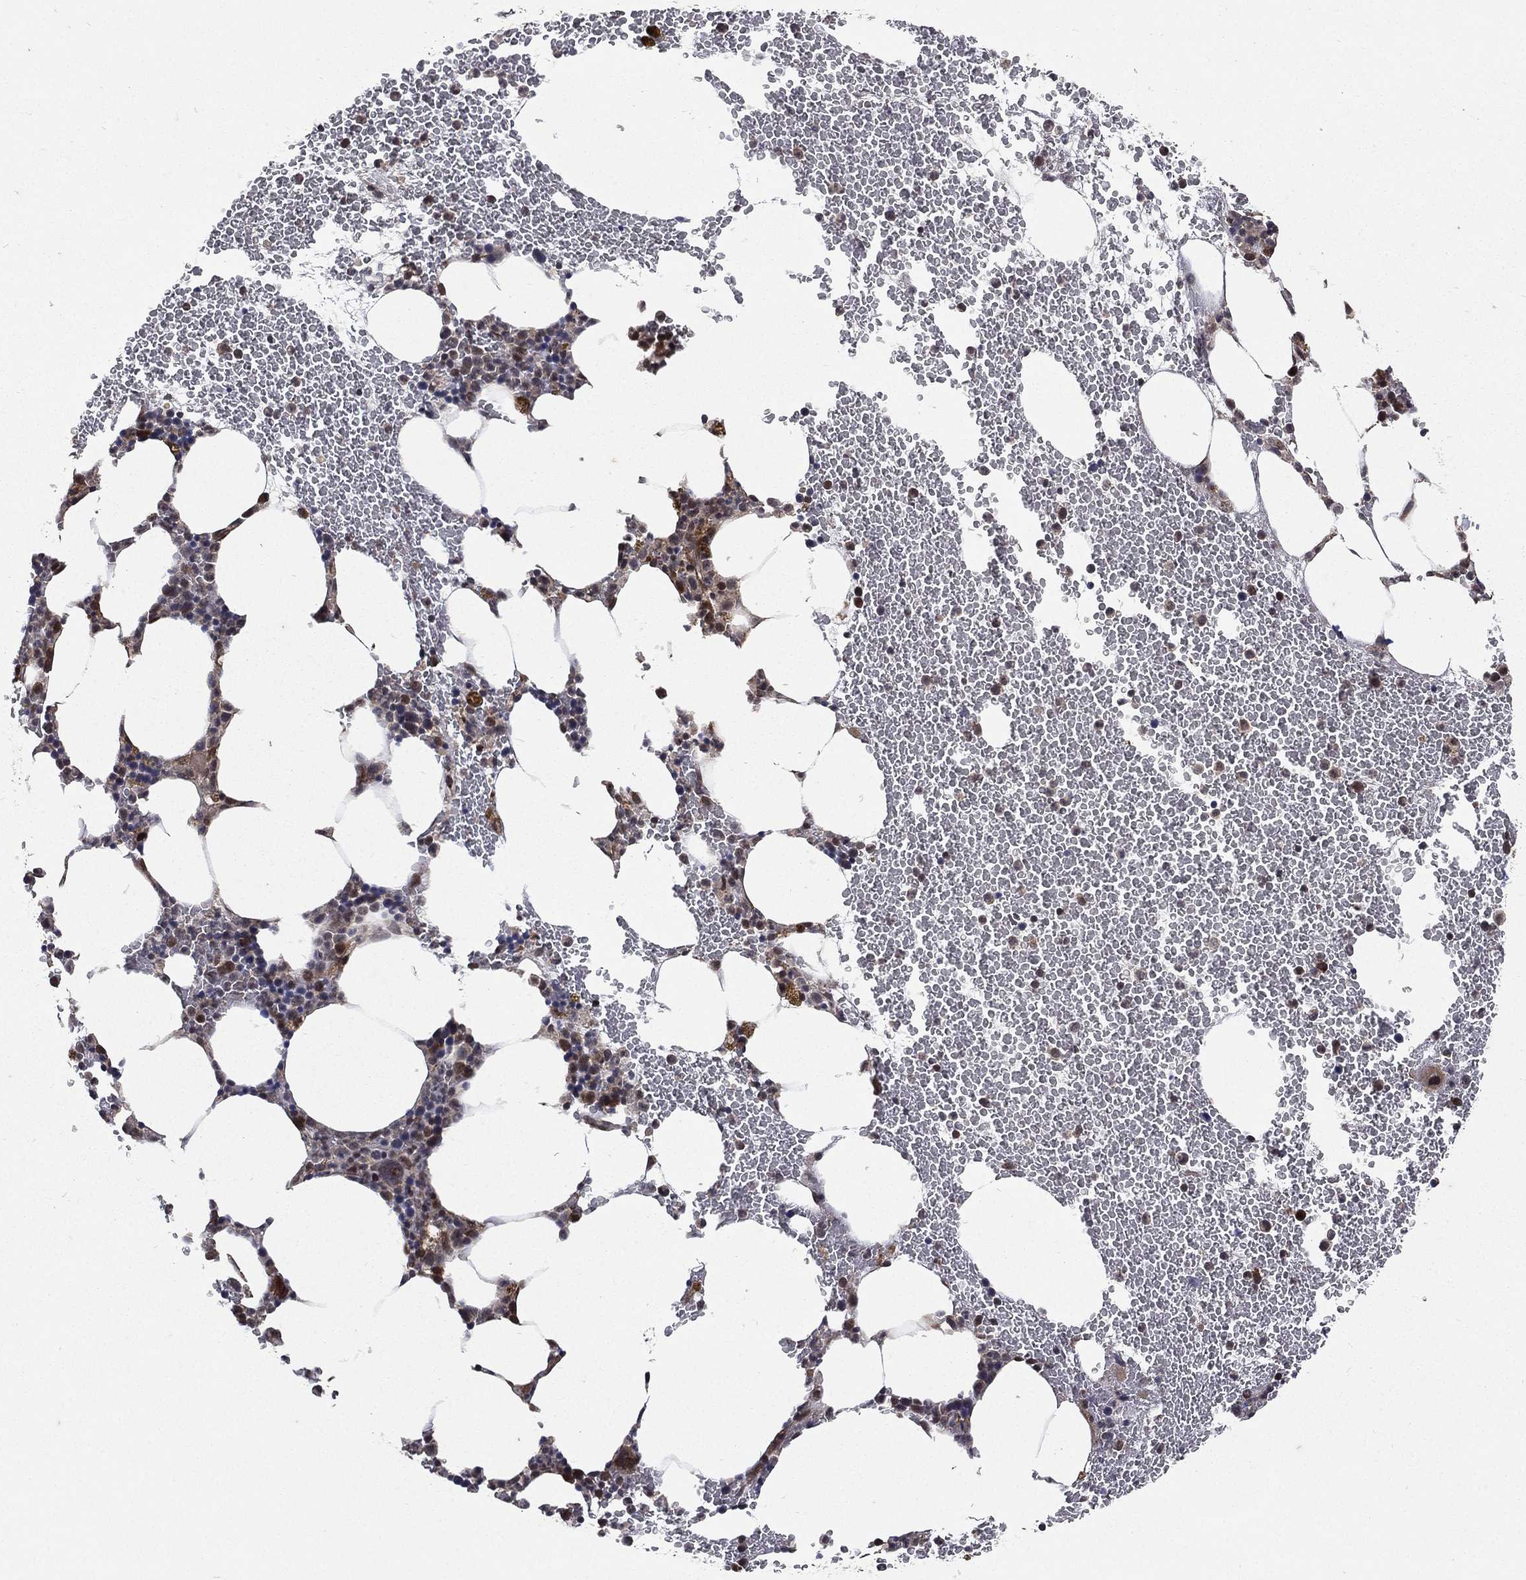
{"staining": {"intensity": "strong", "quantity": "<25%", "location": "cytoplasmic/membranous,nuclear"}, "tissue": "bone marrow", "cell_type": "Hematopoietic cells", "image_type": "normal", "snomed": [{"axis": "morphology", "description": "Normal tissue, NOS"}, {"axis": "topography", "description": "Bone marrow"}], "caption": "About <25% of hematopoietic cells in normal human bone marrow demonstrate strong cytoplasmic/membranous,nuclear protein expression as visualized by brown immunohistochemical staining.", "gene": "RAB11FIP4", "patient": {"sex": "female", "age": 67}}